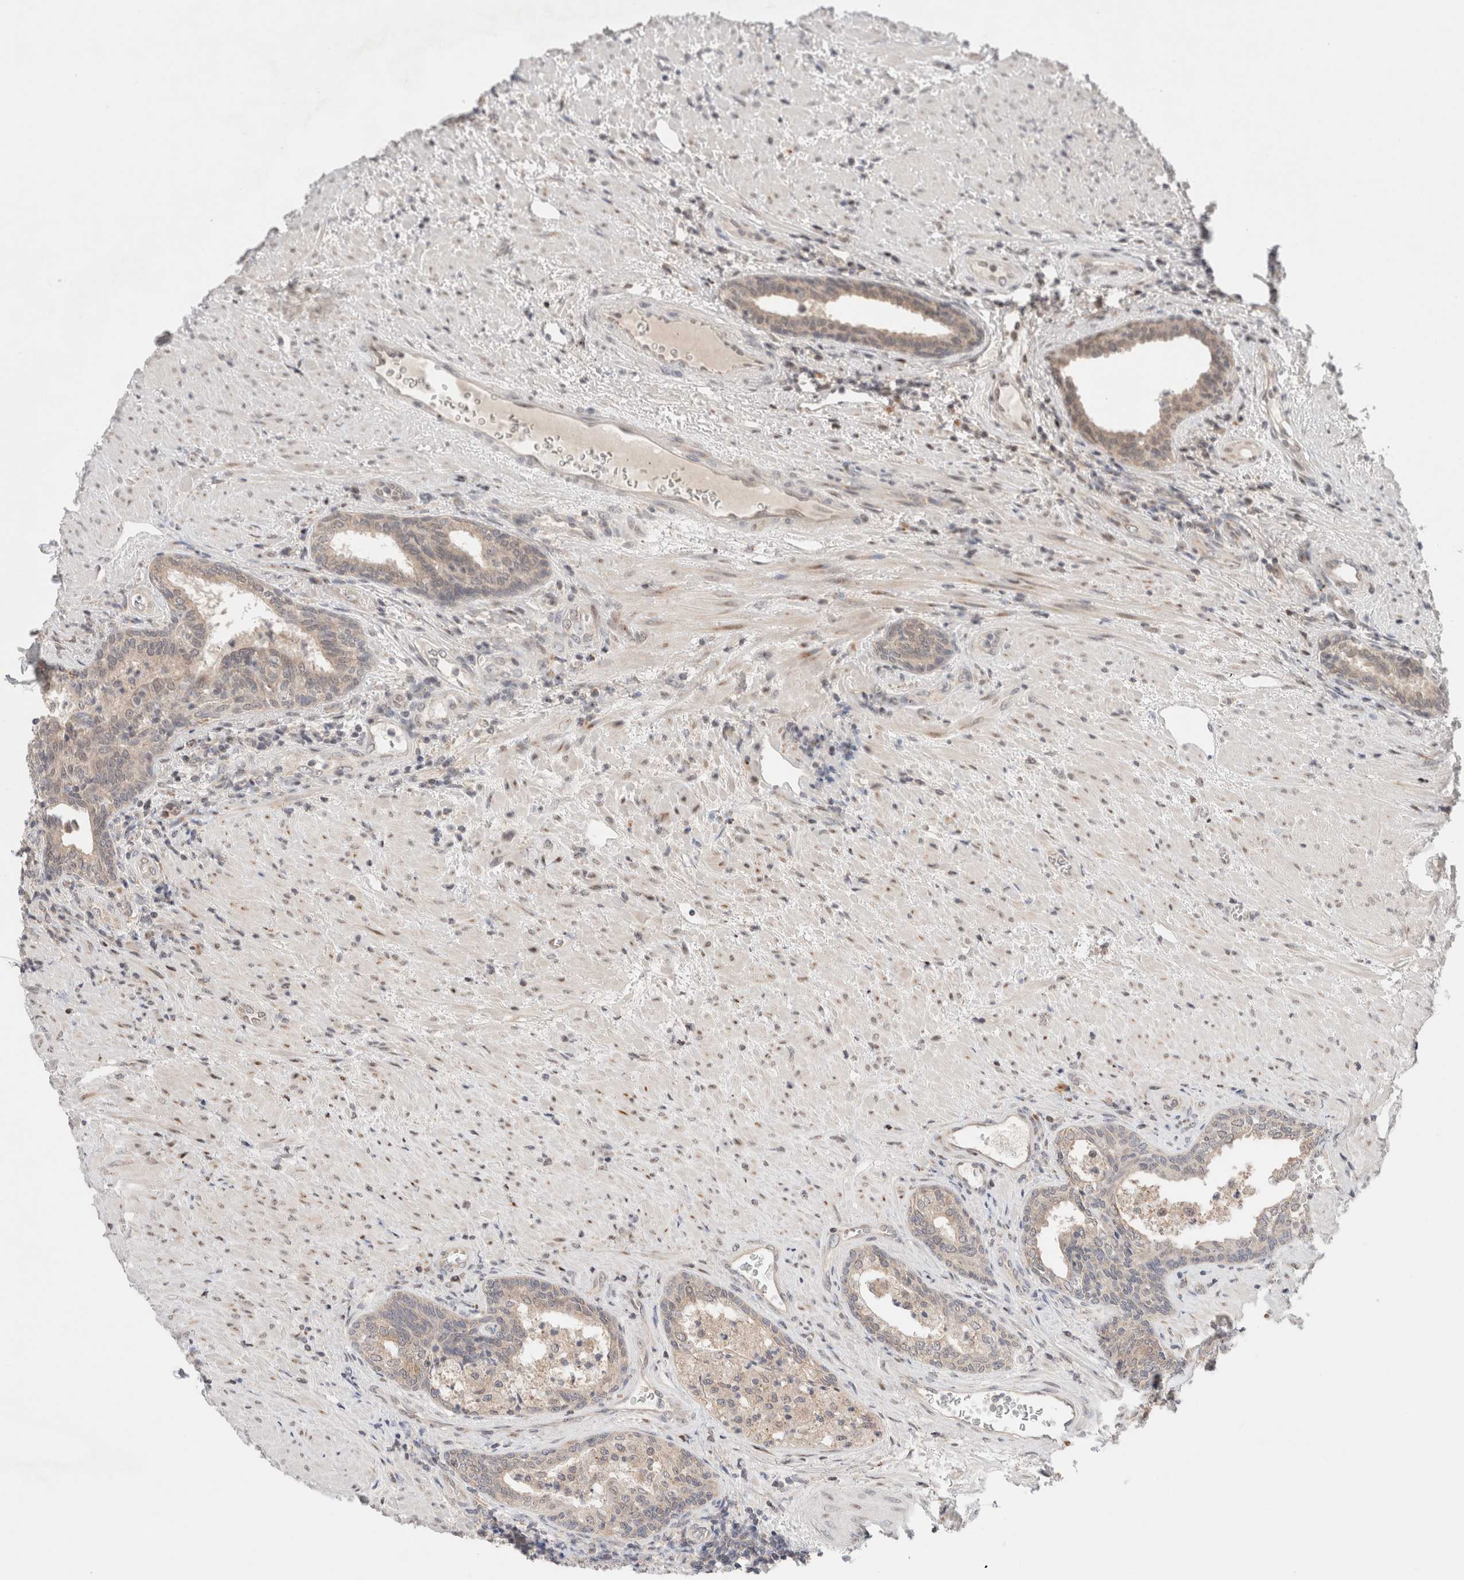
{"staining": {"intensity": "weak", "quantity": "25%-75%", "location": "cytoplasmic/membranous"}, "tissue": "prostate", "cell_type": "Glandular cells", "image_type": "normal", "snomed": [{"axis": "morphology", "description": "Normal tissue, NOS"}, {"axis": "topography", "description": "Prostate"}], "caption": "Glandular cells exhibit low levels of weak cytoplasmic/membranous expression in approximately 25%-75% of cells in unremarkable prostate. The staining was performed using DAB (3,3'-diaminobenzidine), with brown indicating positive protein expression. Nuclei are stained blue with hematoxylin.", "gene": "ERI3", "patient": {"sex": "male", "age": 76}}